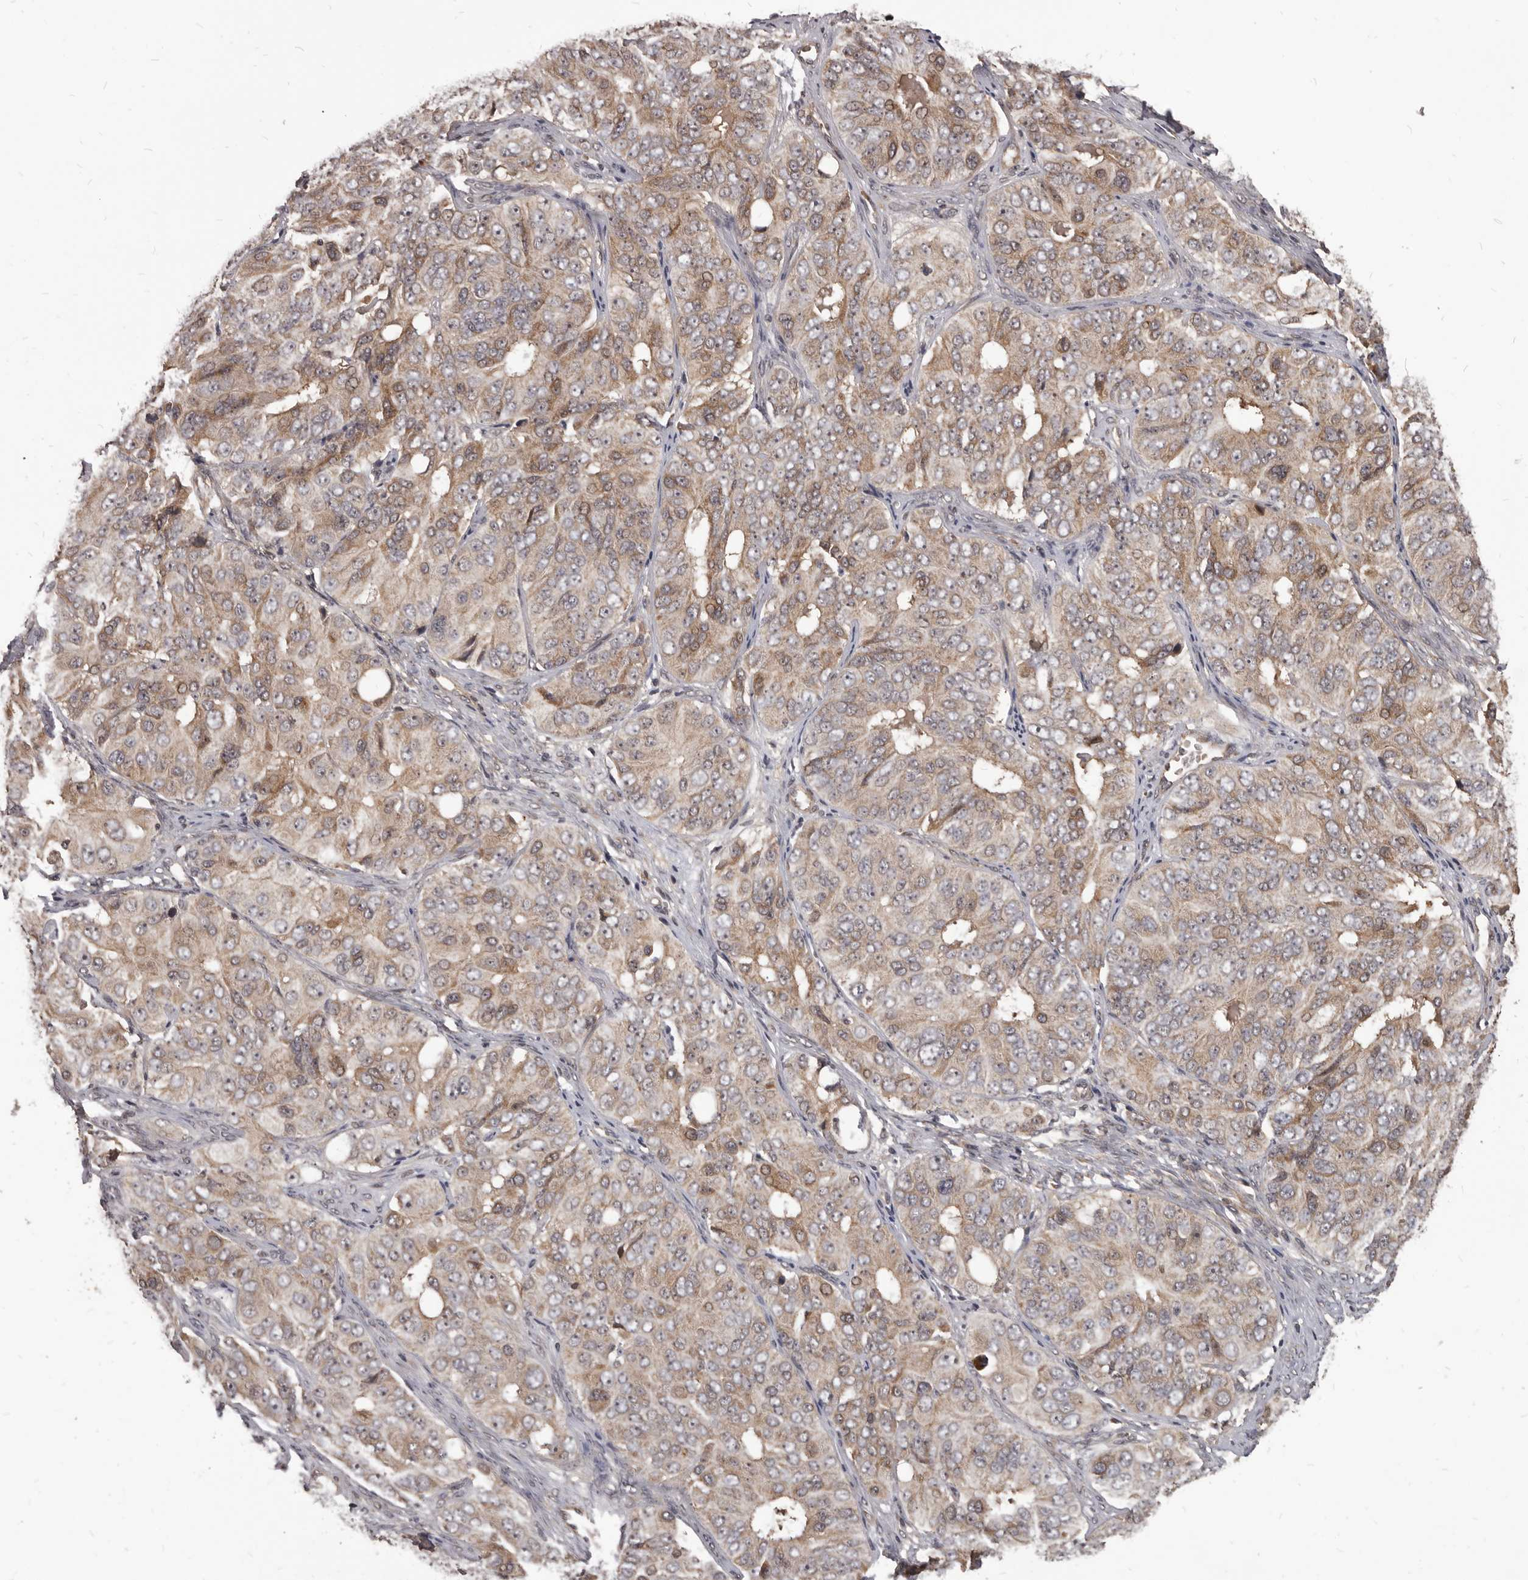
{"staining": {"intensity": "moderate", "quantity": "25%-75%", "location": "cytoplasmic/membranous"}, "tissue": "ovarian cancer", "cell_type": "Tumor cells", "image_type": "cancer", "snomed": [{"axis": "morphology", "description": "Carcinoma, endometroid"}, {"axis": "topography", "description": "Ovary"}], "caption": "Brown immunohistochemical staining in endometroid carcinoma (ovarian) displays moderate cytoplasmic/membranous staining in approximately 25%-75% of tumor cells.", "gene": "GABPB2", "patient": {"sex": "female", "age": 51}}